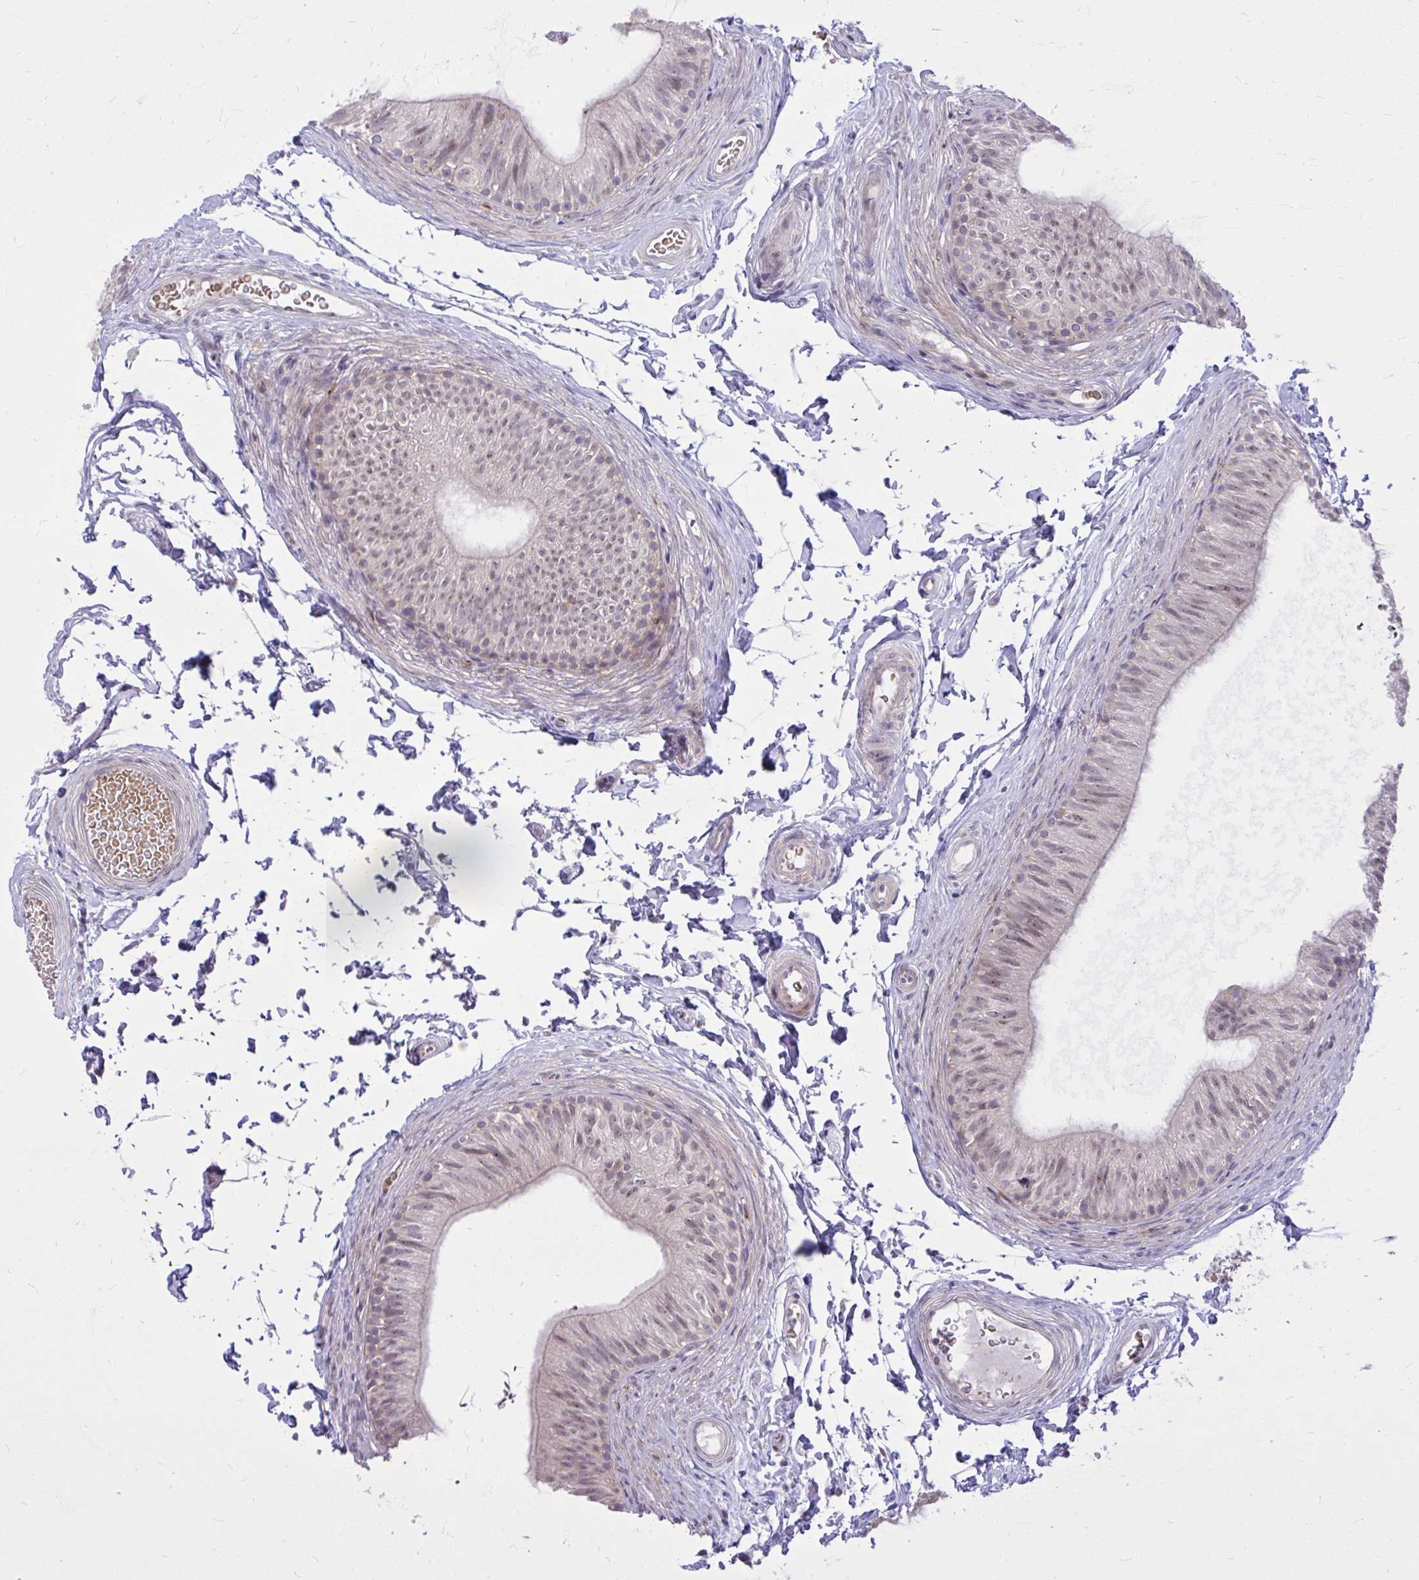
{"staining": {"intensity": "weak", "quantity": "25%-75%", "location": "cytoplasmic/membranous,nuclear"}, "tissue": "epididymis", "cell_type": "Glandular cells", "image_type": "normal", "snomed": [{"axis": "morphology", "description": "Normal tissue, NOS"}, {"axis": "topography", "description": "Epididymis, spermatic cord, NOS"}, {"axis": "topography", "description": "Epididymis"}, {"axis": "topography", "description": "Peripheral nerve tissue"}], "caption": "The image shows staining of normal epididymis, revealing weak cytoplasmic/membranous,nuclear protein expression (brown color) within glandular cells. (IHC, brightfield microscopy, high magnification).", "gene": "DPY19L1", "patient": {"sex": "male", "age": 29}}